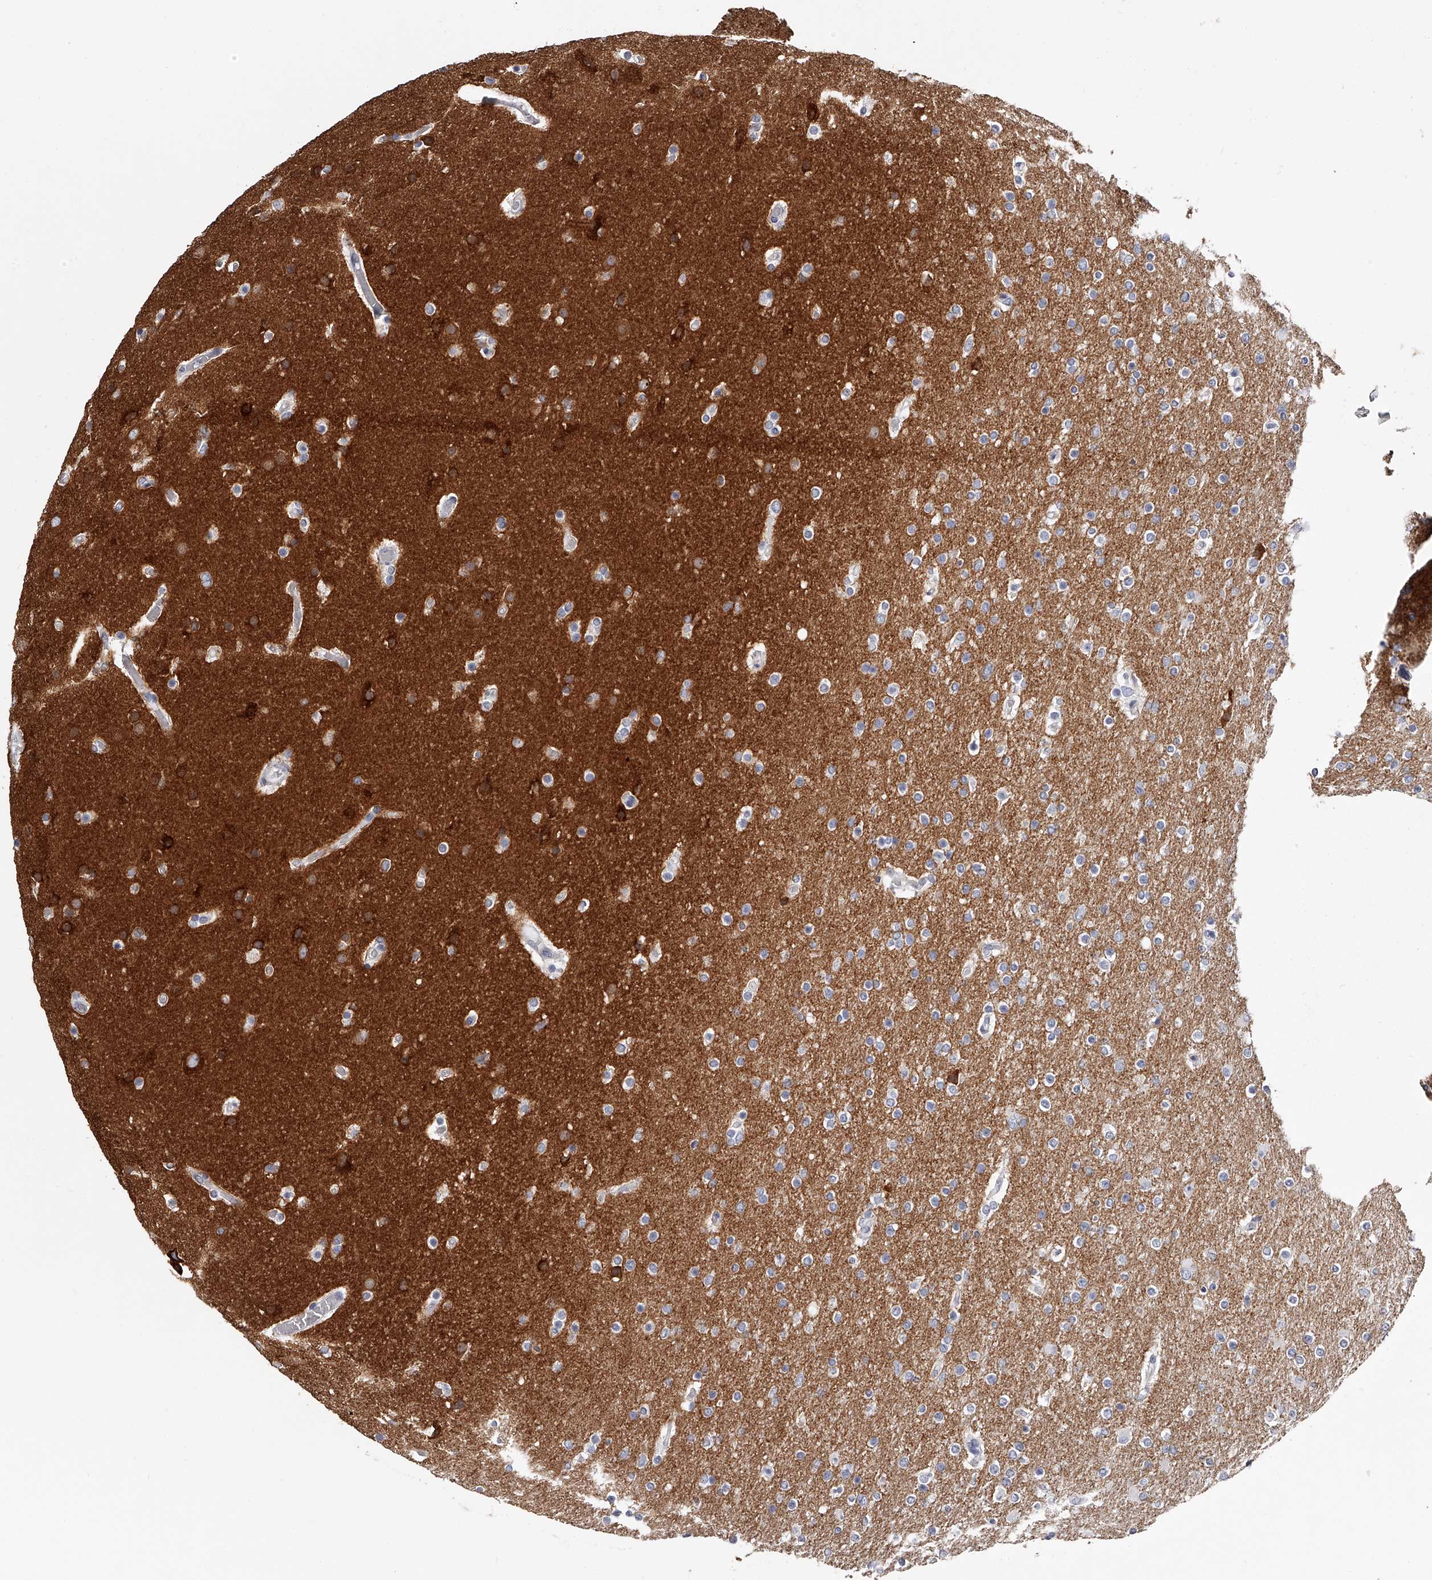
{"staining": {"intensity": "negative", "quantity": "none", "location": "none"}, "tissue": "glioma", "cell_type": "Tumor cells", "image_type": "cancer", "snomed": [{"axis": "morphology", "description": "Glioma, malignant, High grade"}, {"axis": "topography", "description": "Cerebral cortex"}], "caption": "Immunohistochemistry (IHC) image of neoplastic tissue: high-grade glioma (malignant) stained with DAB (3,3'-diaminobenzidine) demonstrates no significant protein staining in tumor cells.", "gene": "PACSIN1", "patient": {"sex": "female", "age": 36}}